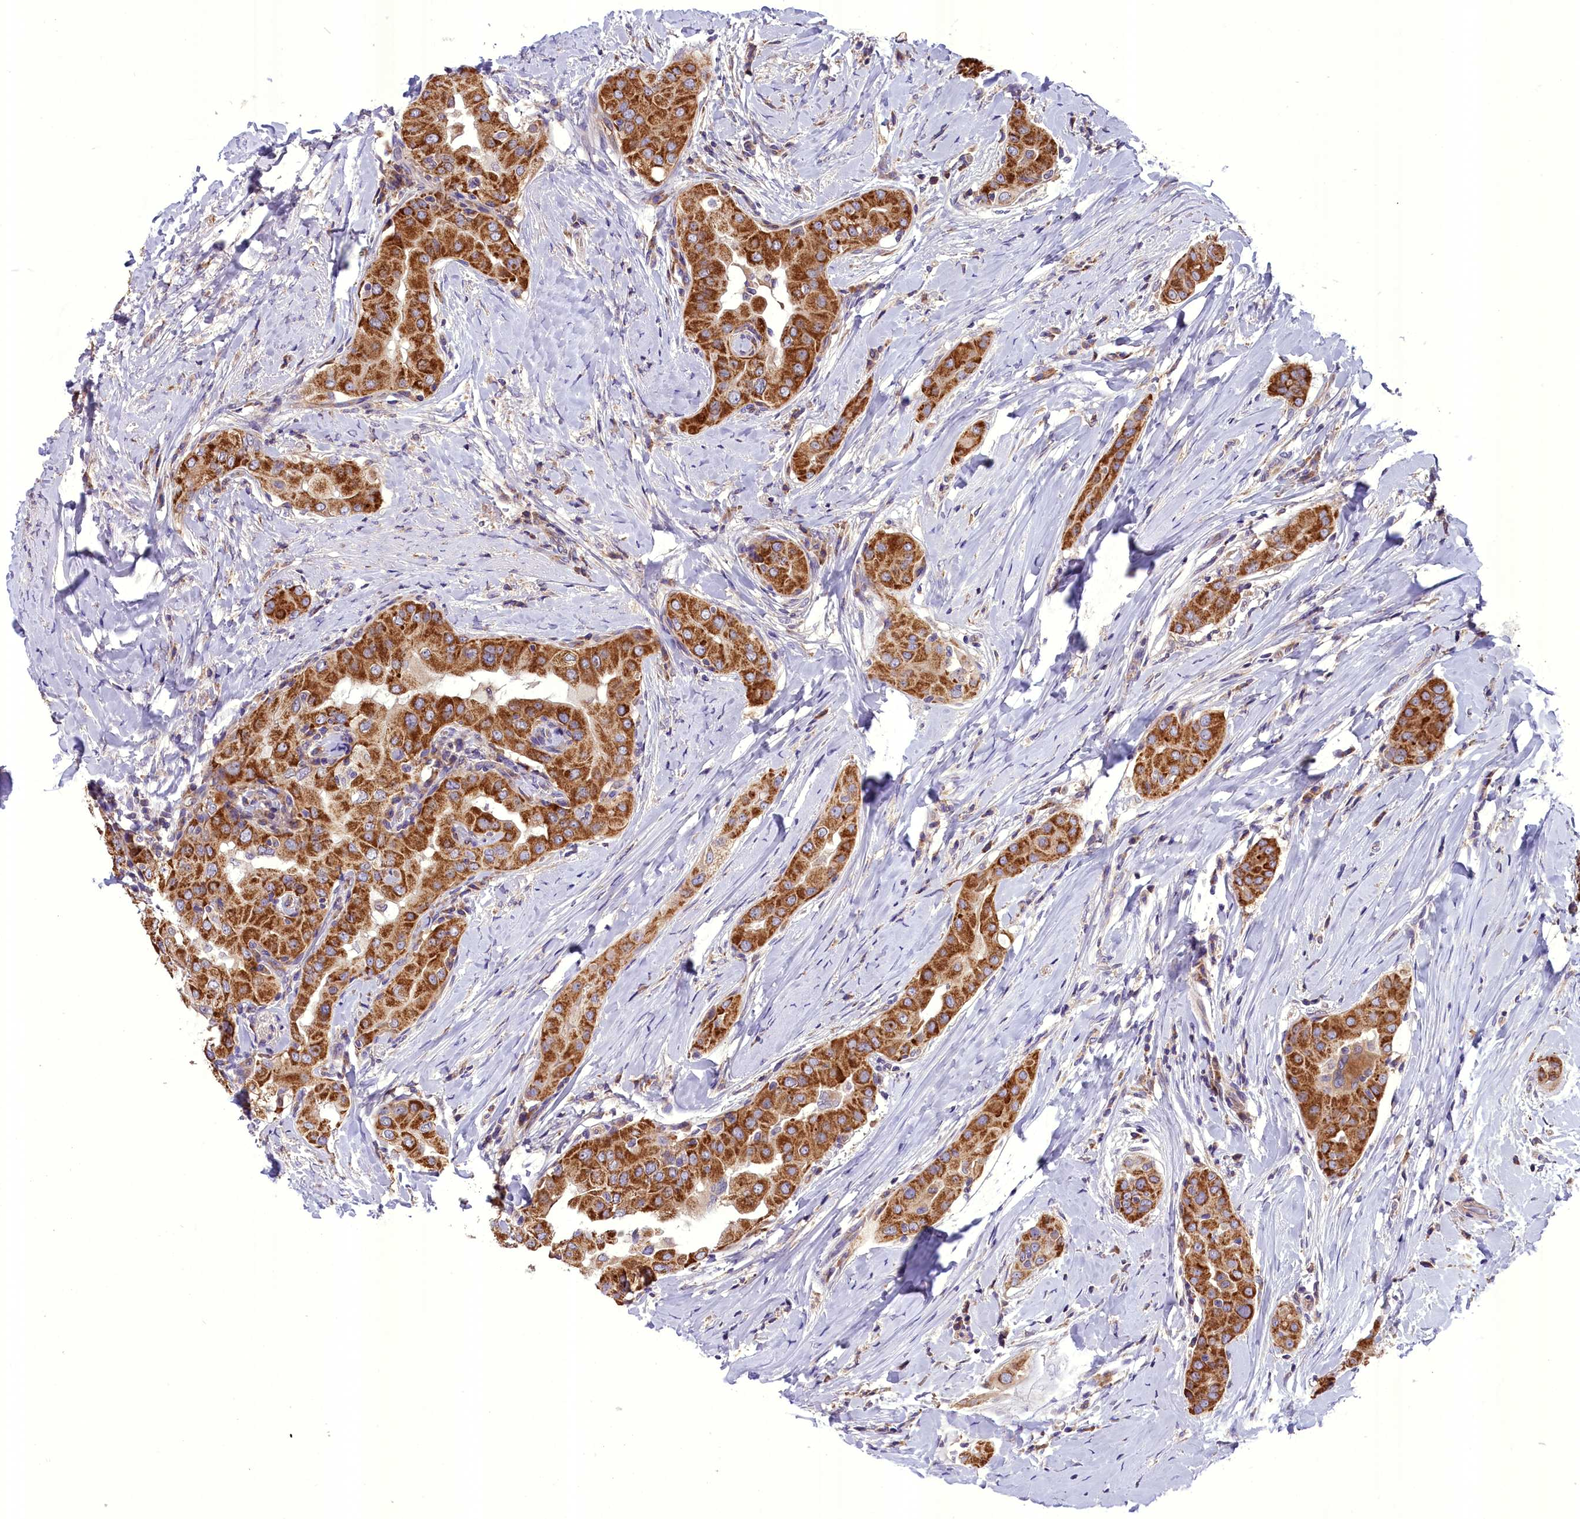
{"staining": {"intensity": "strong", "quantity": ">75%", "location": "cytoplasmic/membranous"}, "tissue": "thyroid cancer", "cell_type": "Tumor cells", "image_type": "cancer", "snomed": [{"axis": "morphology", "description": "Papillary adenocarcinoma, NOS"}, {"axis": "topography", "description": "Thyroid gland"}], "caption": "DAB immunohistochemical staining of human thyroid papillary adenocarcinoma demonstrates strong cytoplasmic/membranous protein staining in about >75% of tumor cells.", "gene": "DNAJB9", "patient": {"sex": "male", "age": 33}}